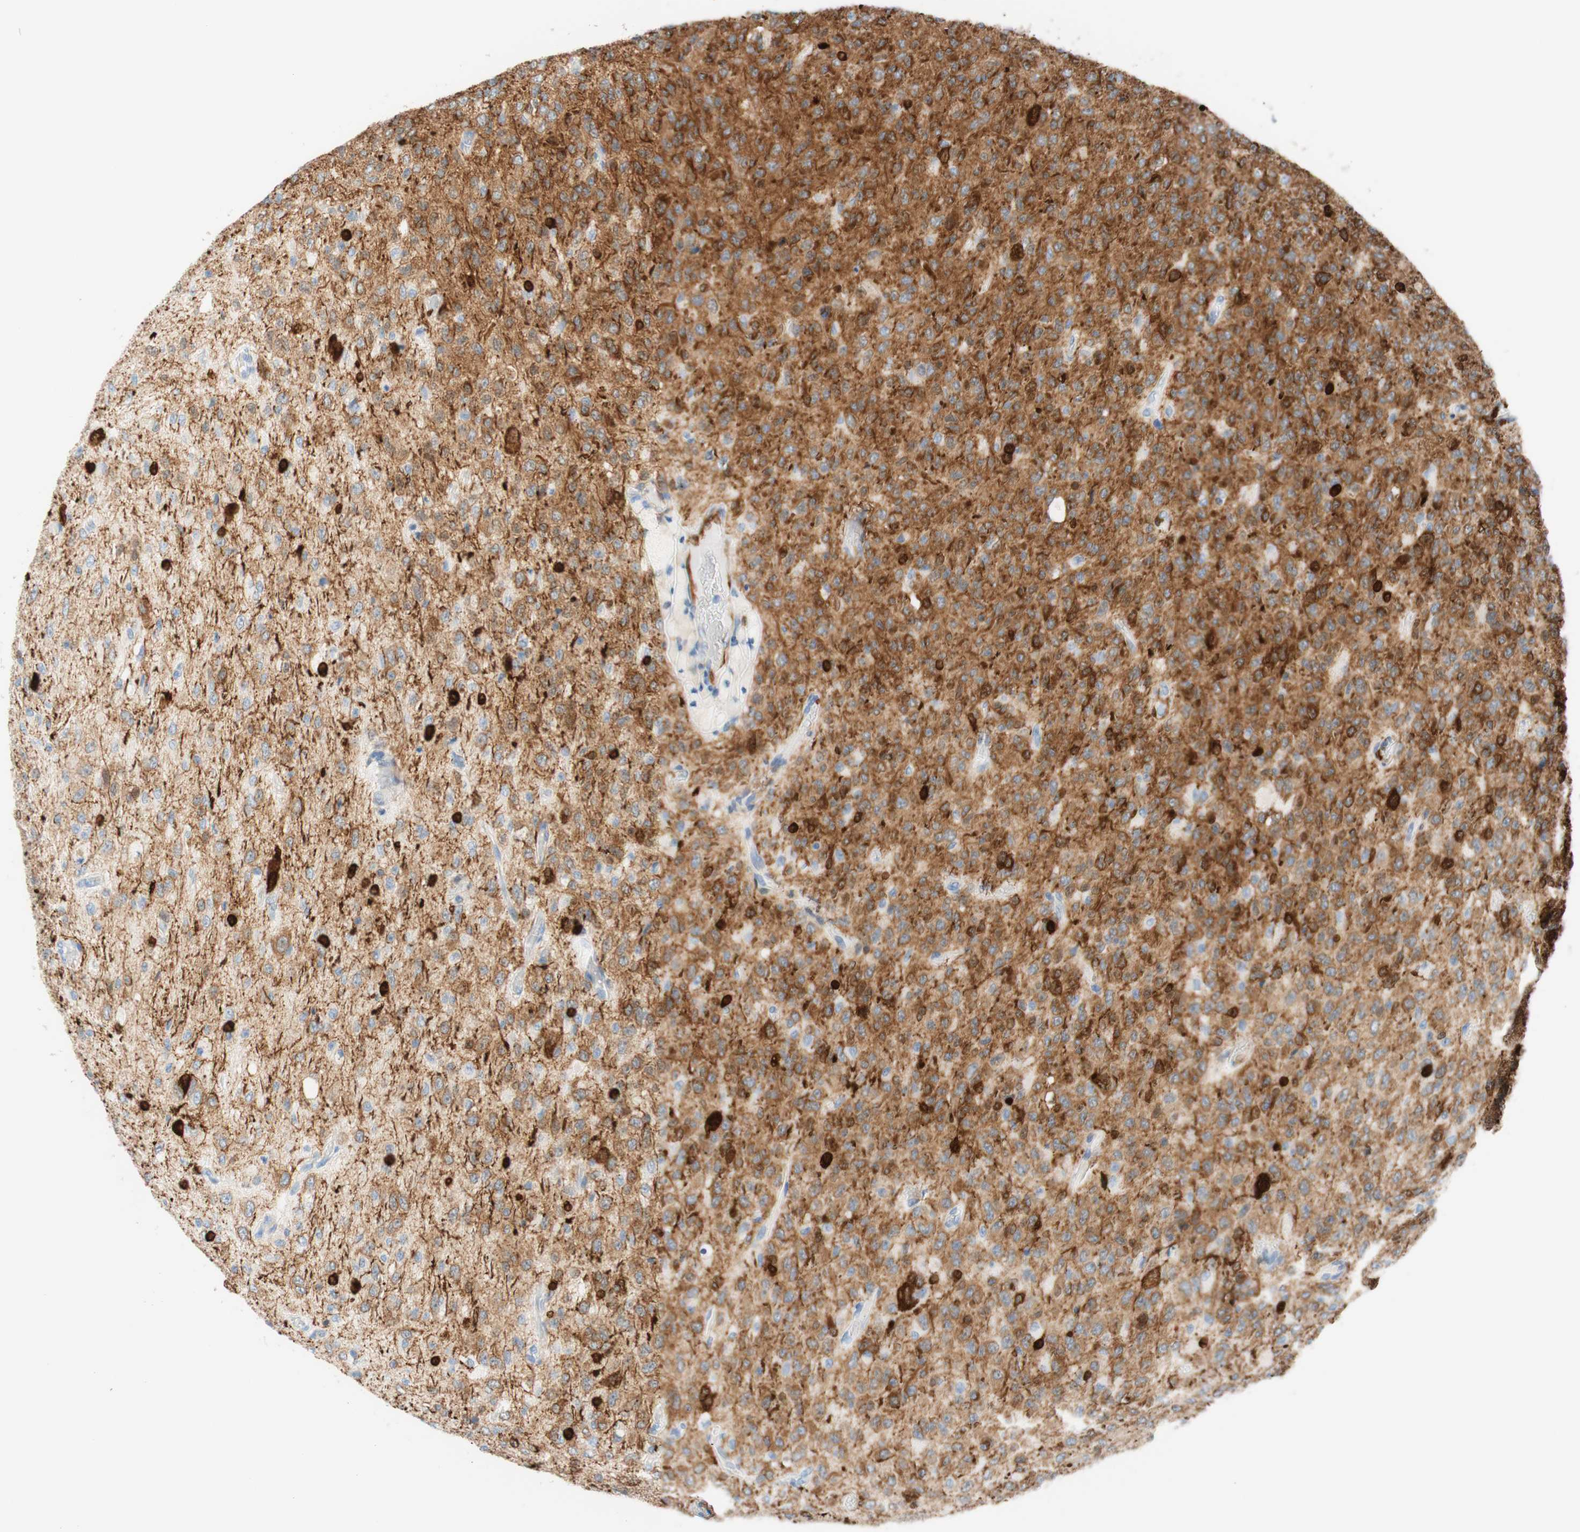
{"staining": {"intensity": "strong", "quantity": "<25%", "location": "cytoplasmic/membranous,nuclear"}, "tissue": "glioma", "cell_type": "Tumor cells", "image_type": "cancer", "snomed": [{"axis": "morphology", "description": "Glioma, malignant, High grade"}, {"axis": "topography", "description": "pancreas cauda"}], "caption": "The image reveals immunohistochemical staining of glioma. There is strong cytoplasmic/membranous and nuclear positivity is appreciated in about <25% of tumor cells.", "gene": "STMN1", "patient": {"sex": "male", "age": 60}}